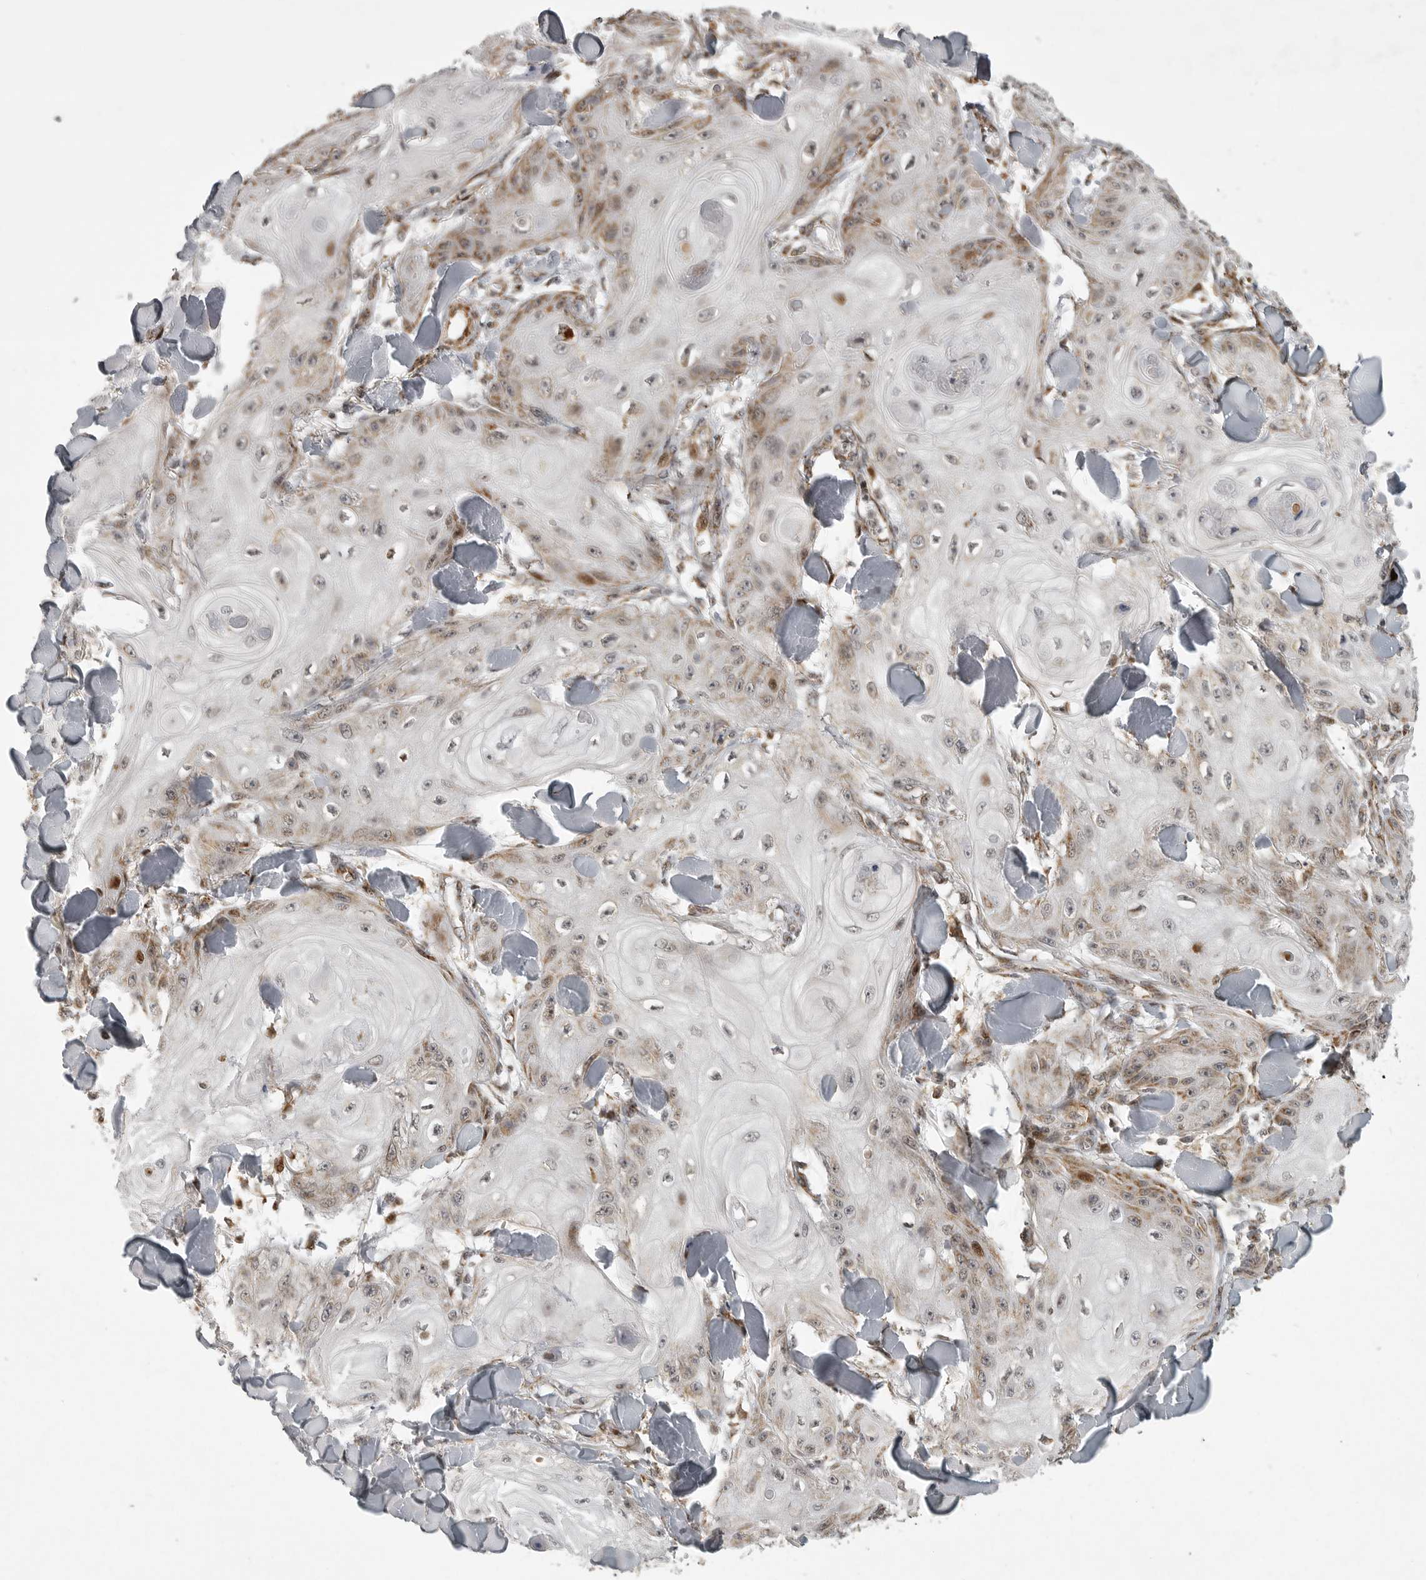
{"staining": {"intensity": "moderate", "quantity": "25%-75%", "location": "cytoplasmic/membranous"}, "tissue": "skin cancer", "cell_type": "Tumor cells", "image_type": "cancer", "snomed": [{"axis": "morphology", "description": "Squamous cell carcinoma, NOS"}, {"axis": "topography", "description": "Skin"}], "caption": "Immunohistochemical staining of human skin cancer demonstrates moderate cytoplasmic/membranous protein staining in approximately 25%-75% of tumor cells.", "gene": "NARS2", "patient": {"sex": "male", "age": 74}}